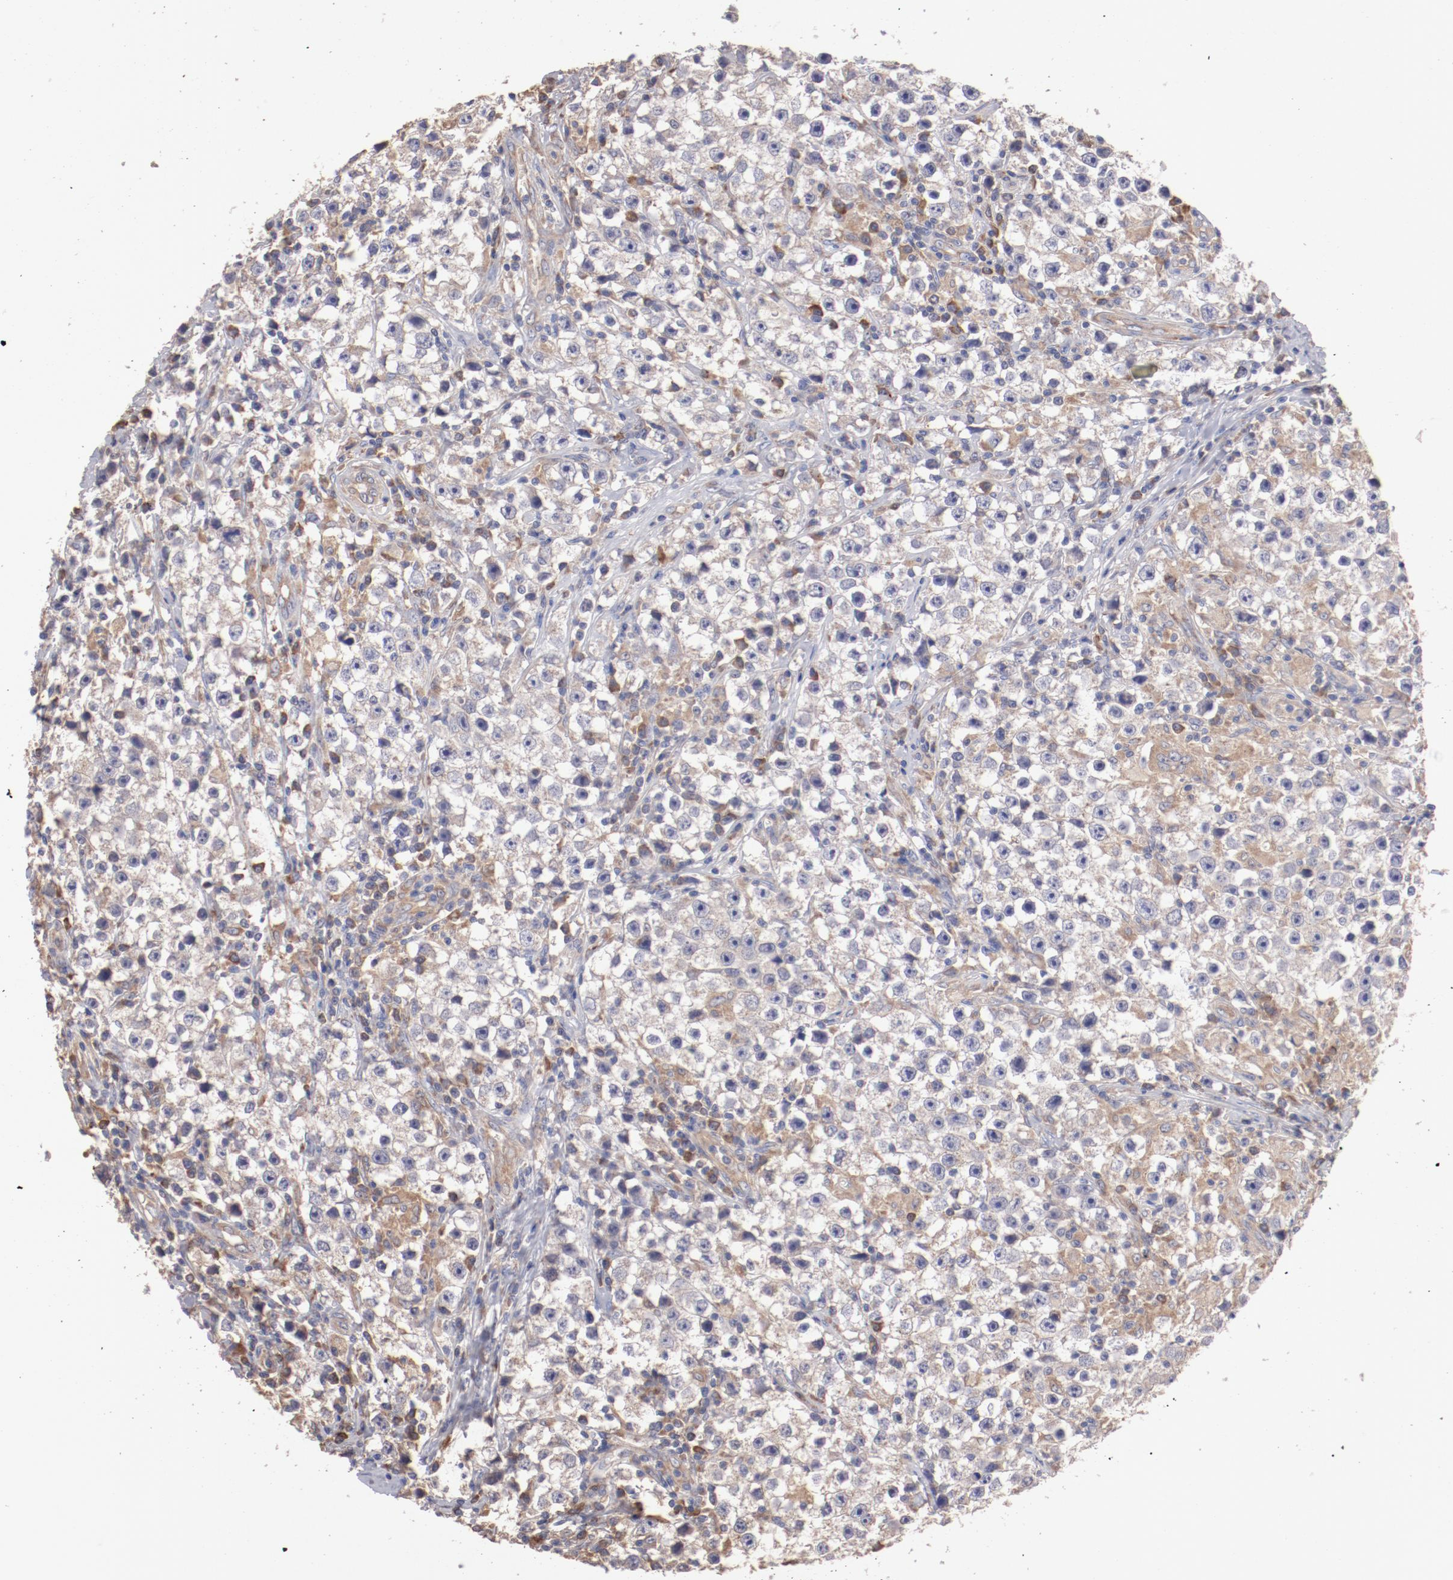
{"staining": {"intensity": "weak", "quantity": "<25%", "location": "cytoplasmic/membranous"}, "tissue": "testis cancer", "cell_type": "Tumor cells", "image_type": "cancer", "snomed": [{"axis": "morphology", "description": "Seminoma, NOS"}, {"axis": "topography", "description": "Testis"}], "caption": "Tumor cells show no significant protein staining in testis cancer (seminoma).", "gene": "NFKBIE", "patient": {"sex": "male", "age": 35}}